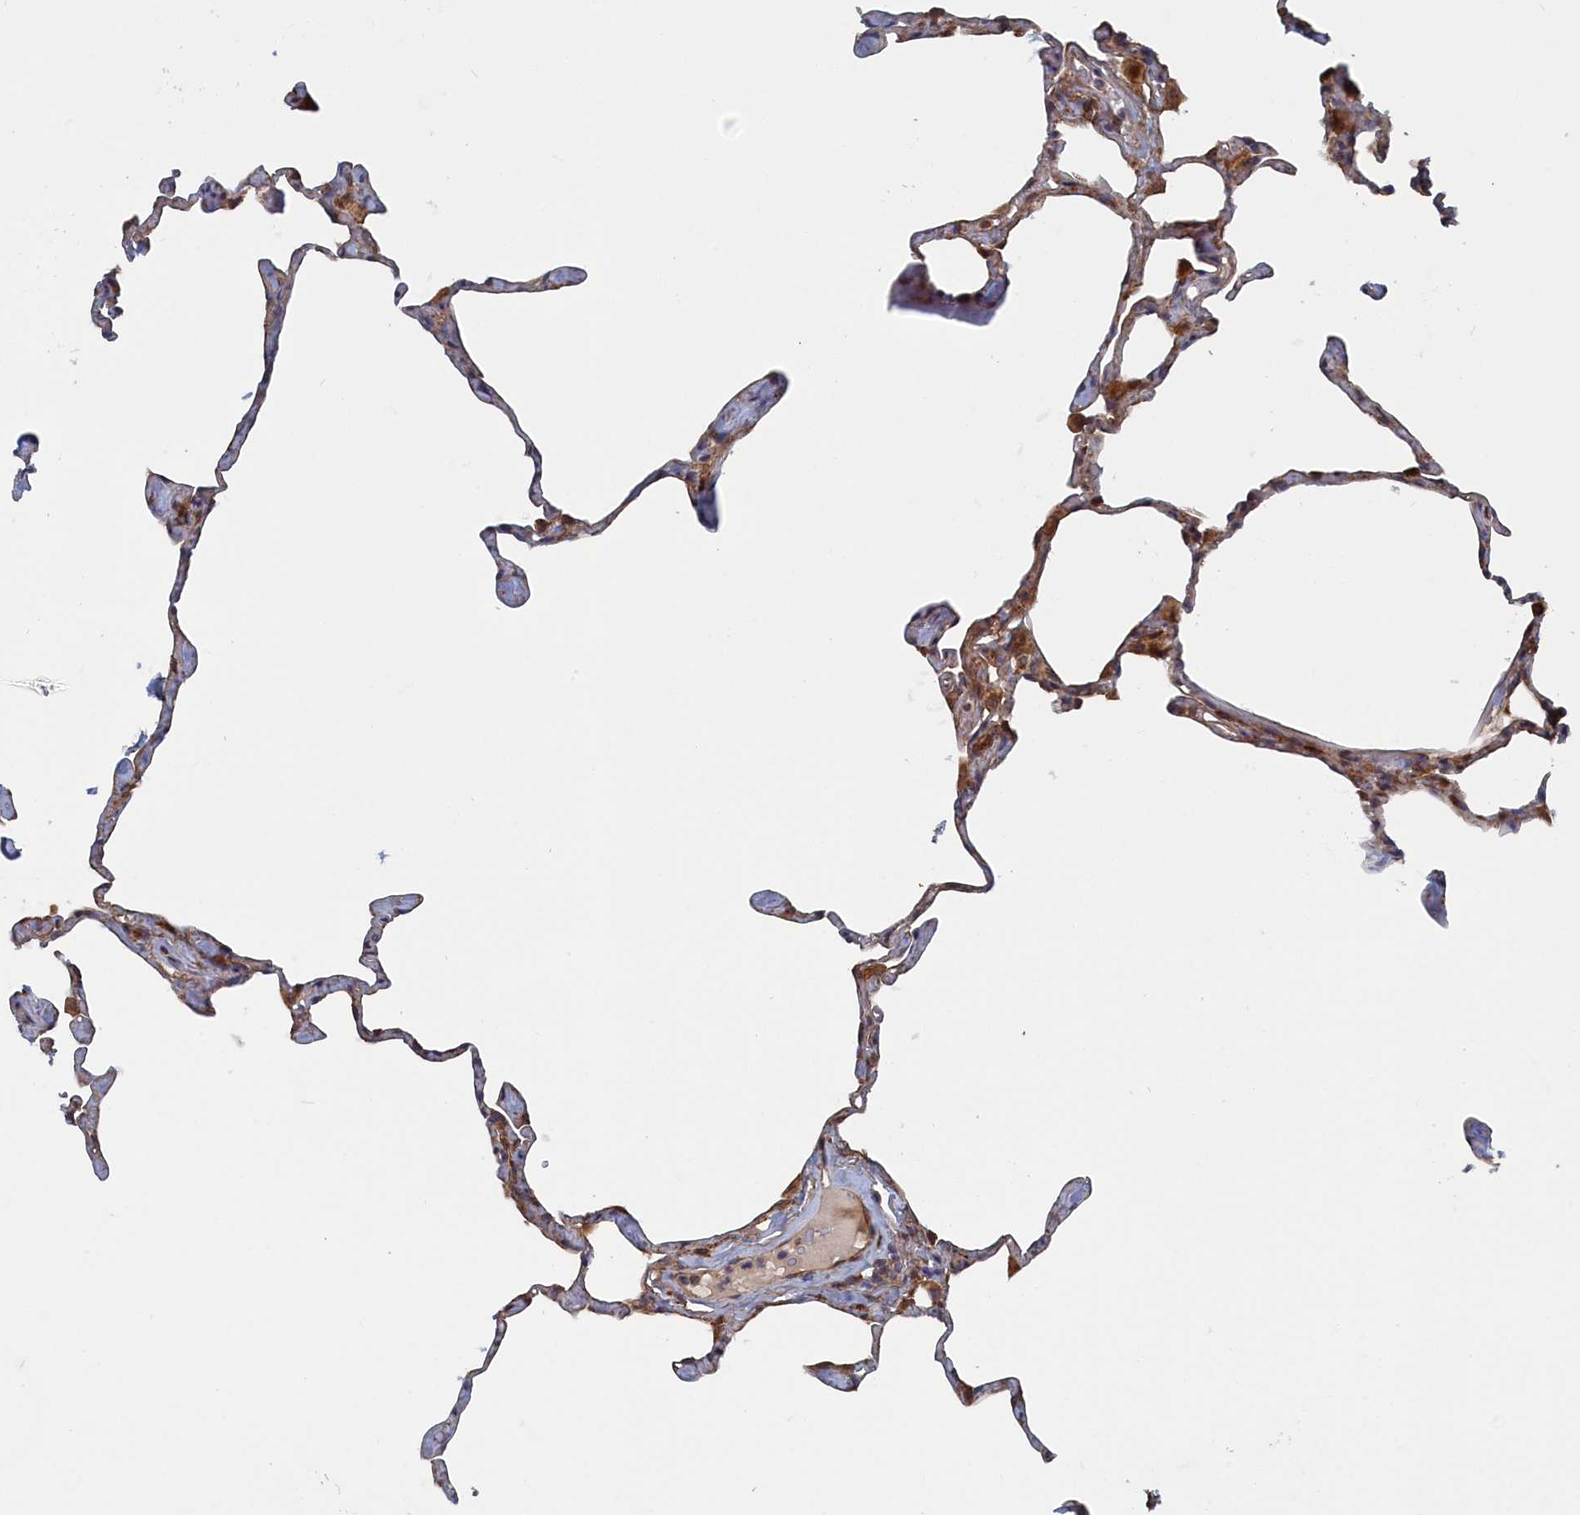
{"staining": {"intensity": "moderate", "quantity": ">75%", "location": "cytoplasmic/membranous"}, "tissue": "lung", "cell_type": "Alveolar cells", "image_type": "normal", "snomed": [{"axis": "morphology", "description": "Normal tissue, NOS"}, {"axis": "topography", "description": "Lung"}], "caption": "Protein positivity by immunohistochemistry (IHC) displays moderate cytoplasmic/membranous staining in about >75% of alveolar cells in normal lung.", "gene": "TMEM196", "patient": {"sex": "male", "age": 65}}